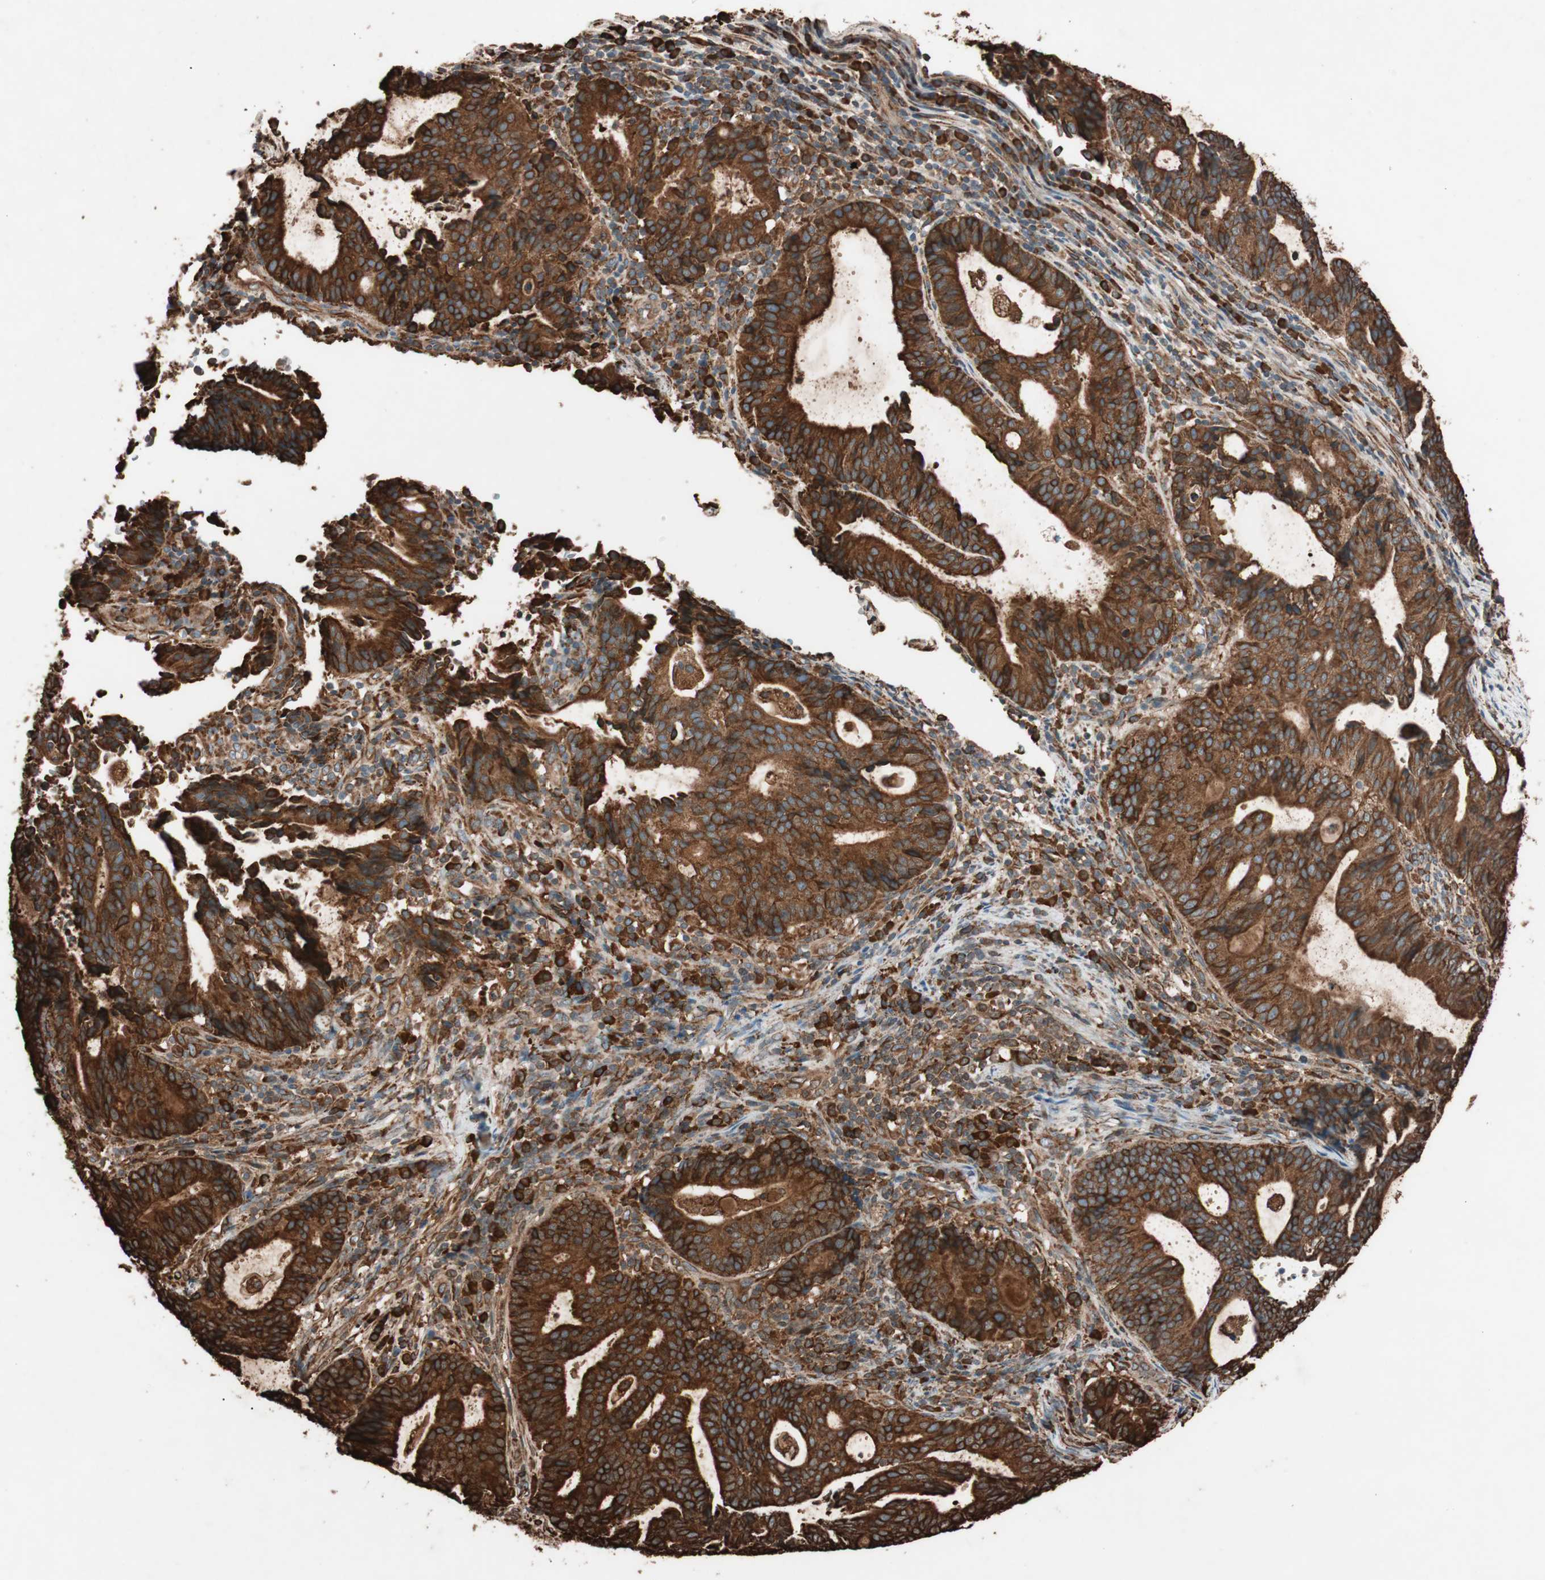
{"staining": {"intensity": "strong", "quantity": ">75%", "location": "cytoplasmic/membranous"}, "tissue": "endometrial cancer", "cell_type": "Tumor cells", "image_type": "cancer", "snomed": [{"axis": "morphology", "description": "Adenocarcinoma, NOS"}, {"axis": "topography", "description": "Uterus"}], "caption": "Human endometrial cancer (adenocarcinoma) stained with a protein marker shows strong staining in tumor cells.", "gene": "VEGFA", "patient": {"sex": "female", "age": 83}}